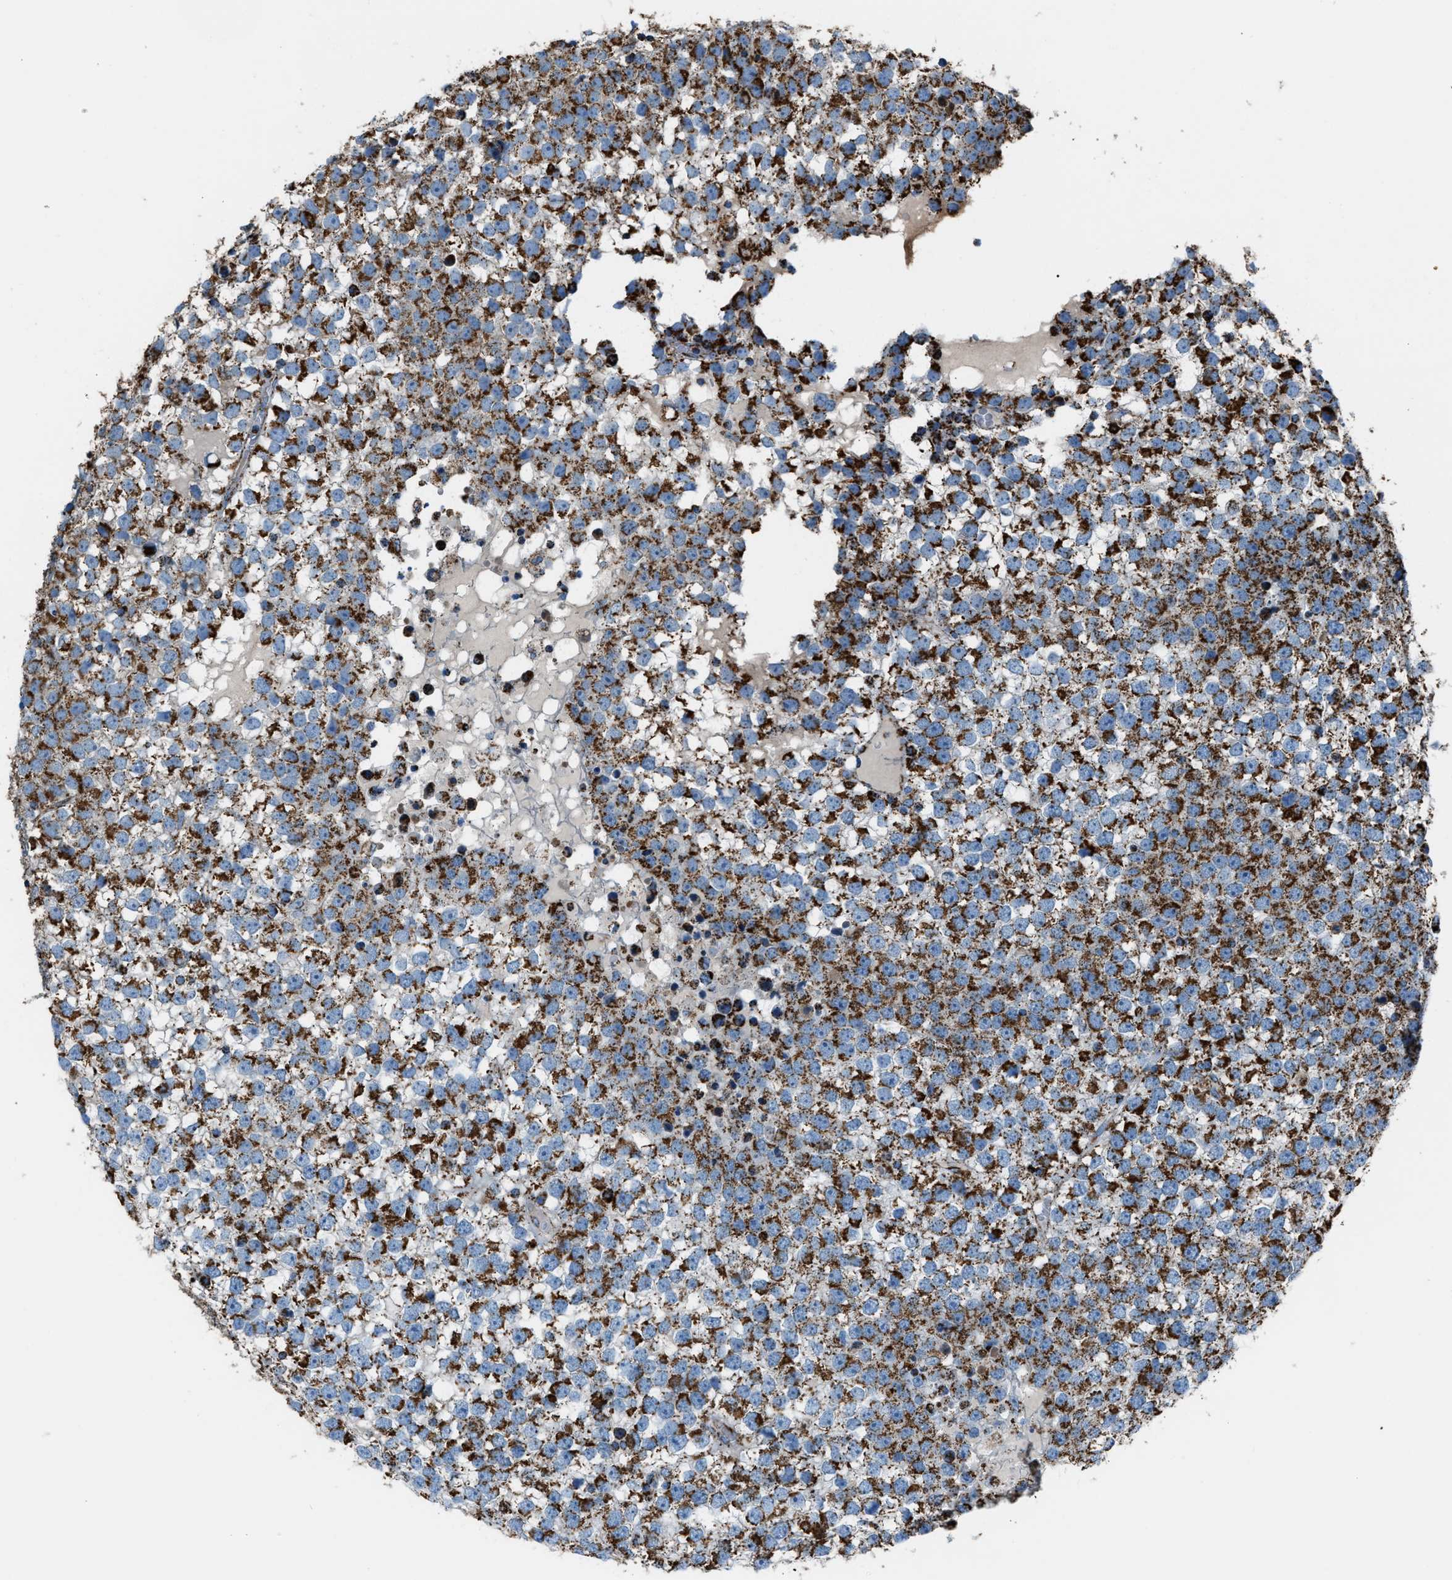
{"staining": {"intensity": "strong", "quantity": ">75%", "location": "cytoplasmic/membranous"}, "tissue": "testis cancer", "cell_type": "Tumor cells", "image_type": "cancer", "snomed": [{"axis": "morphology", "description": "Seminoma, NOS"}, {"axis": "topography", "description": "Testis"}], "caption": "IHC micrograph of neoplastic tissue: testis cancer (seminoma) stained using immunohistochemistry exhibits high levels of strong protein expression localized specifically in the cytoplasmic/membranous of tumor cells, appearing as a cytoplasmic/membranous brown color.", "gene": "MDH2", "patient": {"sex": "male", "age": 65}}